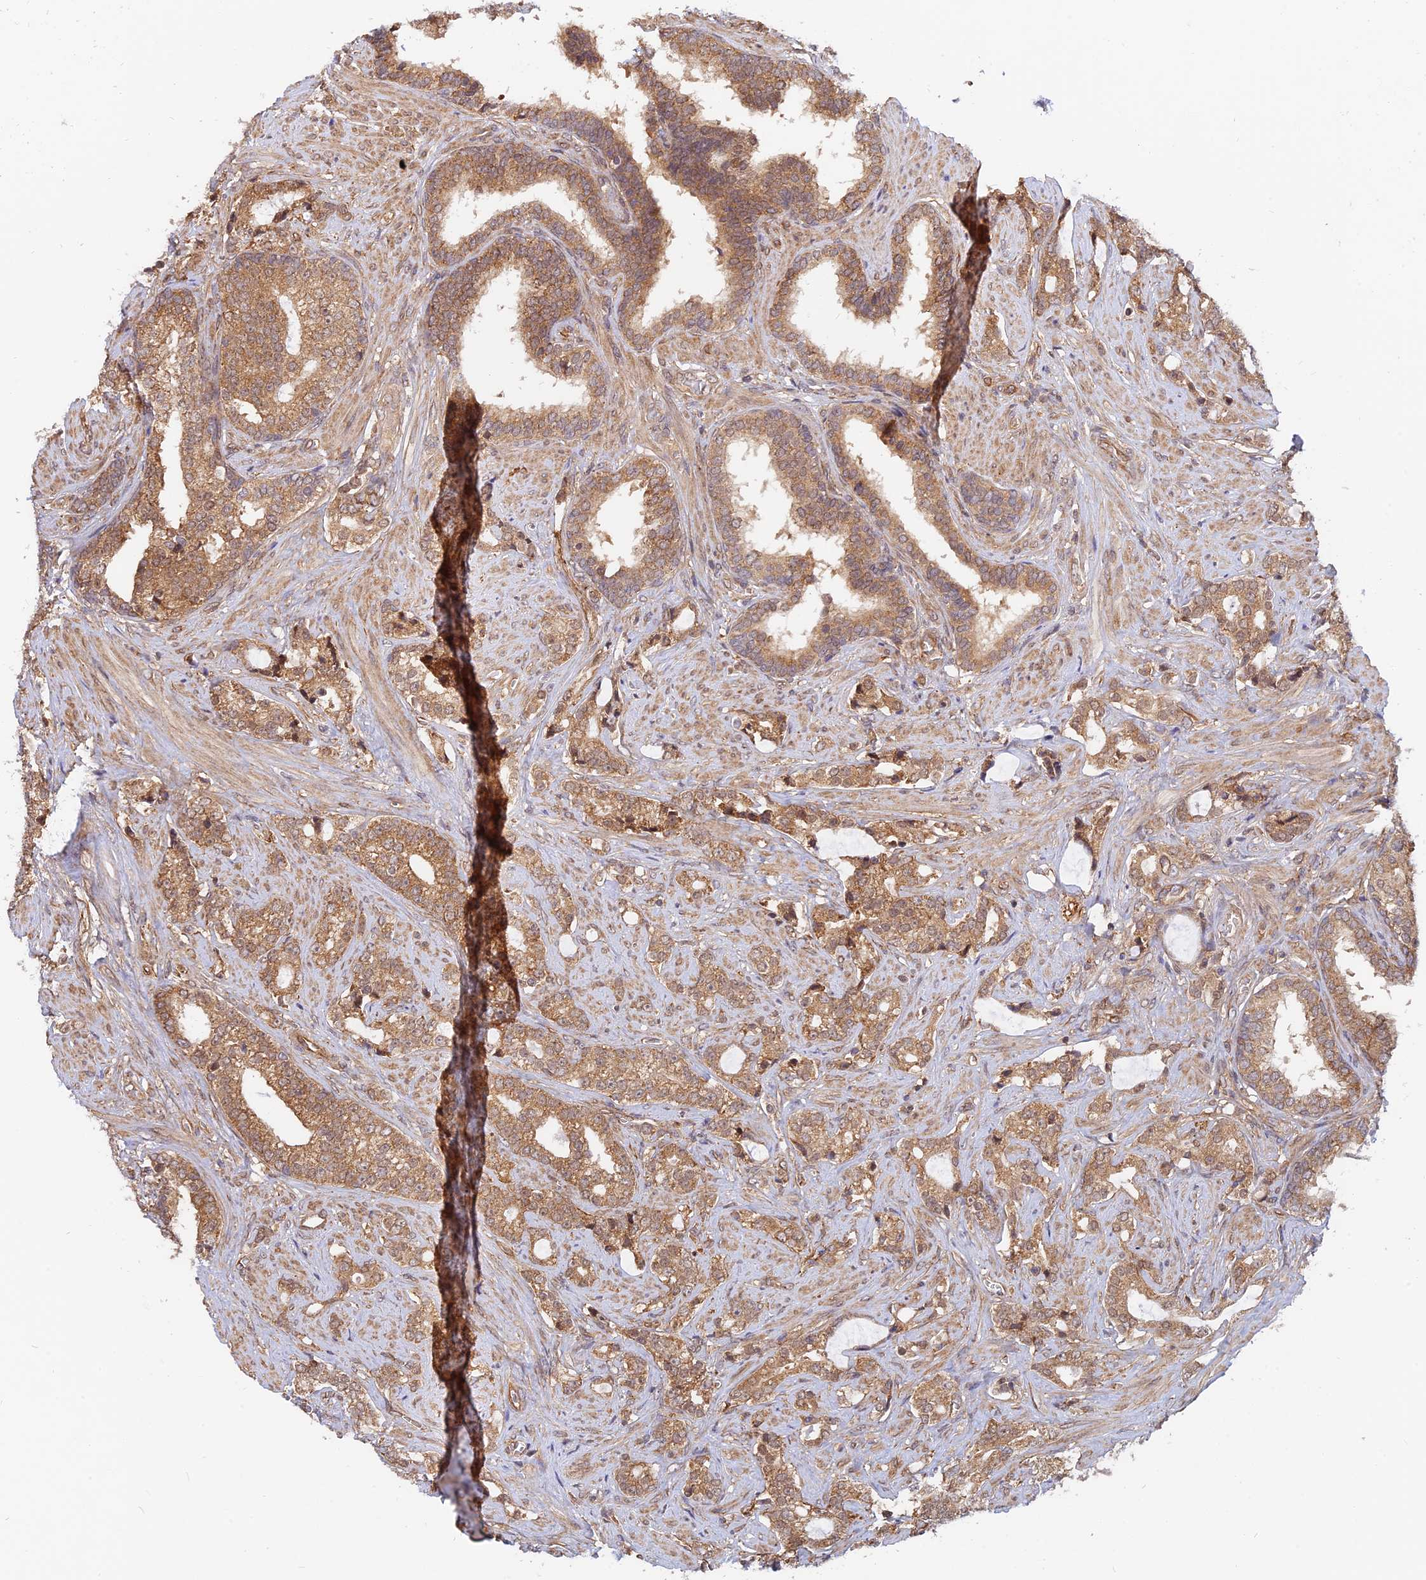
{"staining": {"intensity": "moderate", "quantity": ">75%", "location": "cytoplasmic/membranous"}, "tissue": "prostate cancer", "cell_type": "Tumor cells", "image_type": "cancer", "snomed": [{"axis": "morphology", "description": "Adenocarcinoma, High grade"}, {"axis": "topography", "description": "Prostate and seminal vesicle, NOS"}], "caption": "This image displays IHC staining of human prostate cancer (adenocarcinoma (high-grade)), with medium moderate cytoplasmic/membranous staining in approximately >75% of tumor cells.", "gene": "WDR41", "patient": {"sex": "male", "age": 67}}